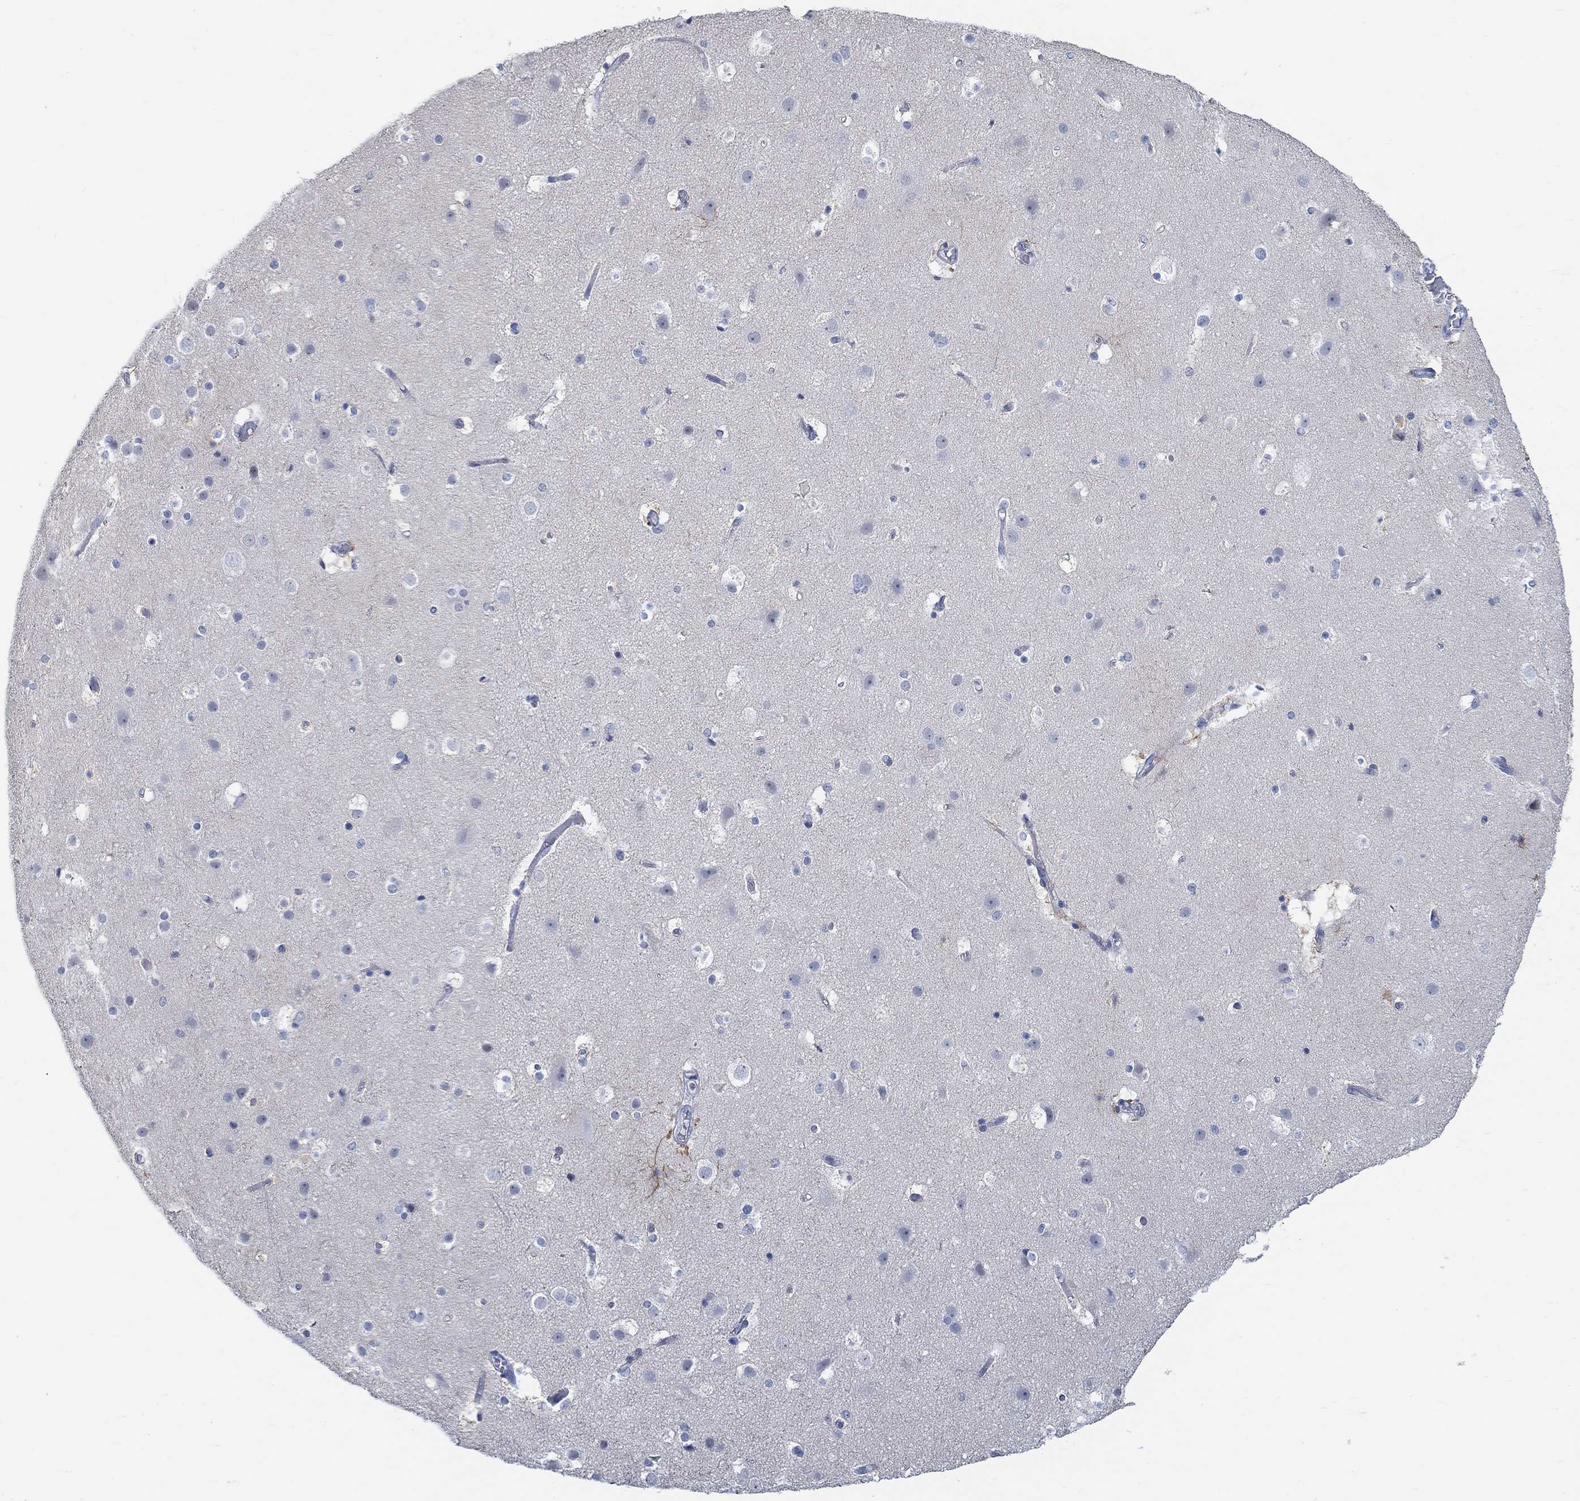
{"staining": {"intensity": "negative", "quantity": "none", "location": "none"}, "tissue": "cerebral cortex", "cell_type": "Endothelial cells", "image_type": "normal", "snomed": [{"axis": "morphology", "description": "Normal tissue, NOS"}, {"axis": "topography", "description": "Cerebral cortex"}], "caption": "DAB (3,3'-diaminobenzidine) immunohistochemical staining of normal cerebral cortex reveals no significant expression in endothelial cells. (DAB immunohistochemistry (IHC), high magnification).", "gene": "KCNH8", "patient": {"sex": "female", "age": 52}}